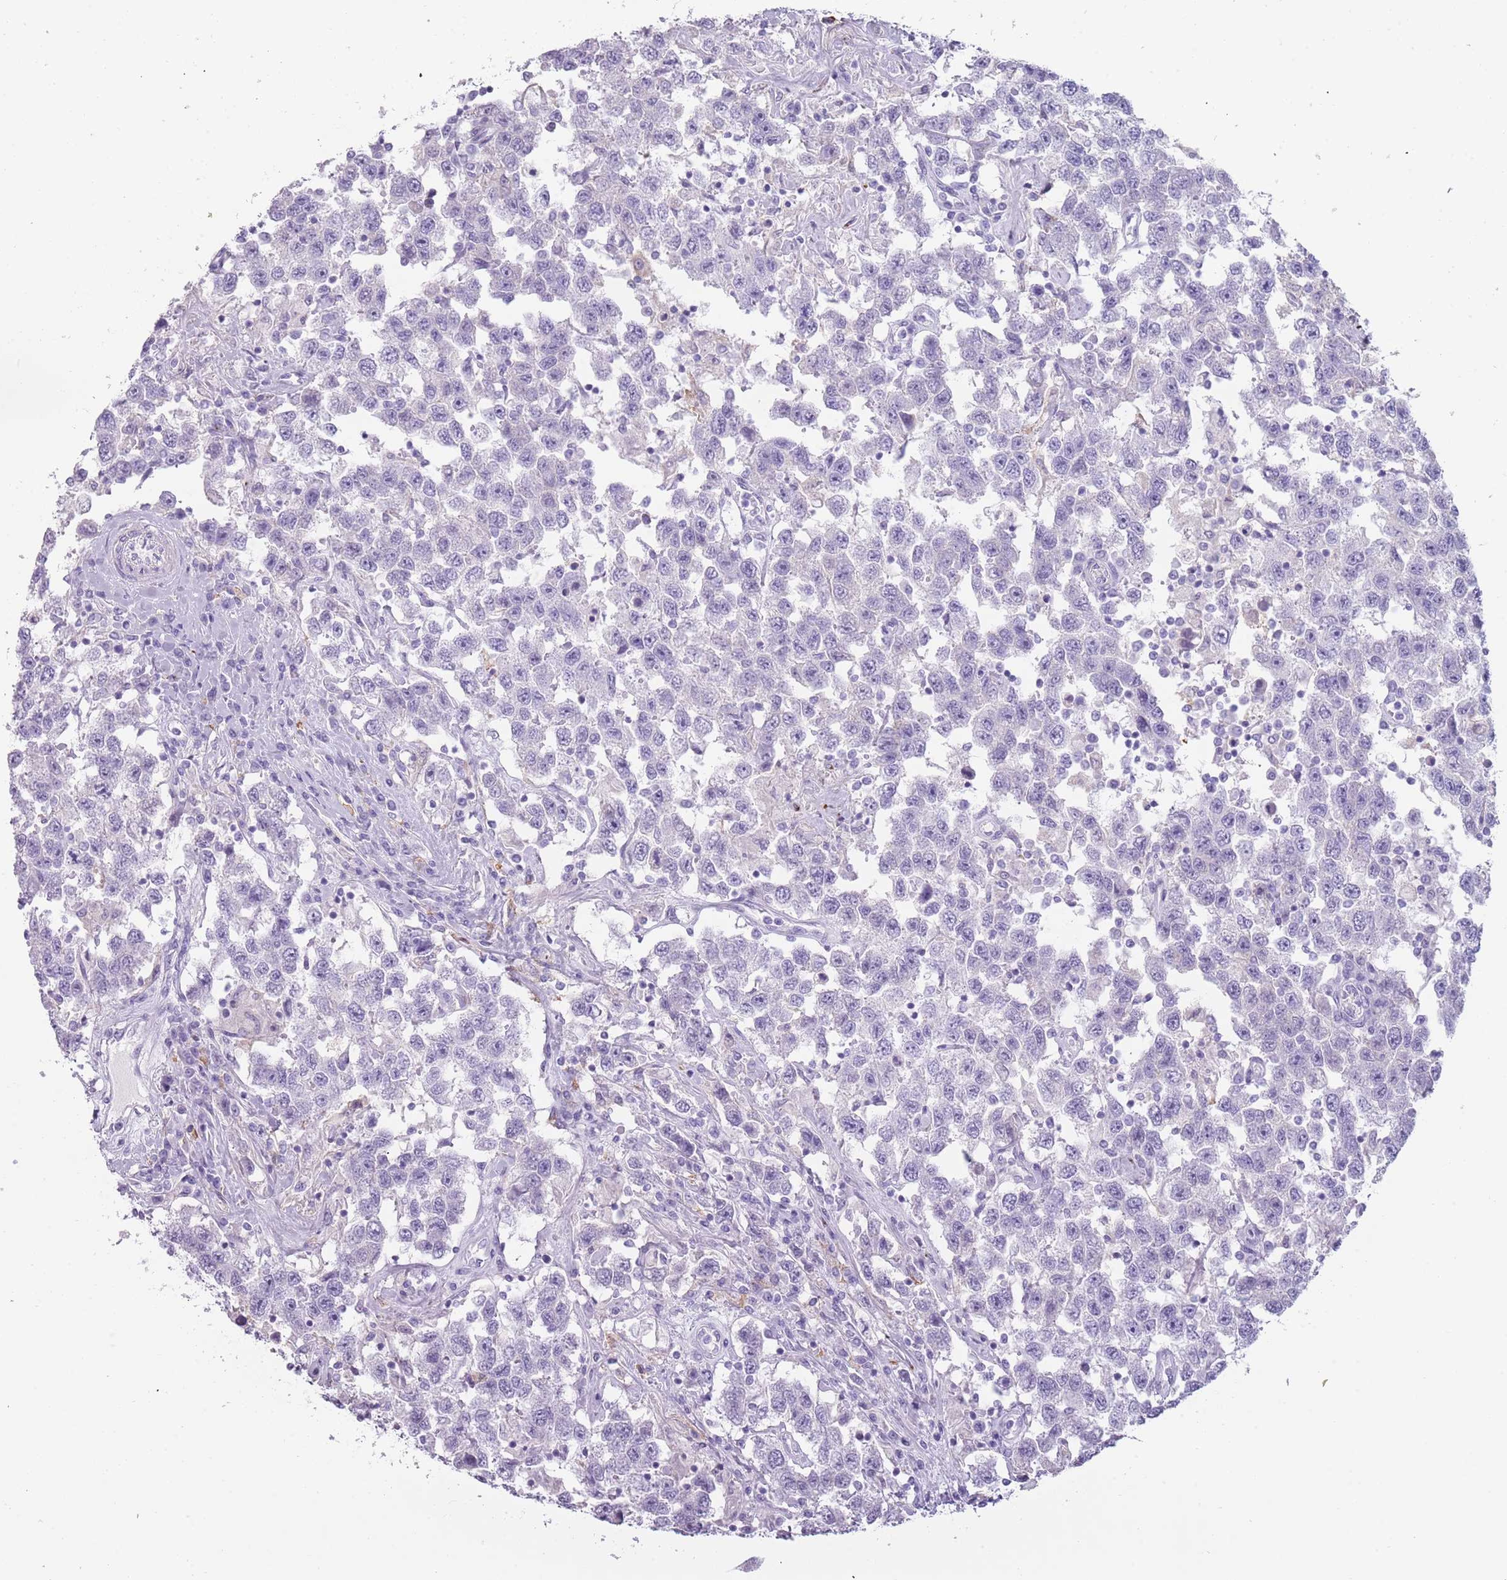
{"staining": {"intensity": "negative", "quantity": "none", "location": "none"}, "tissue": "testis cancer", "cell_type": "Tumor cells", "image_type": "cancer", "snomed": [{"axis": "morphology", "description": "Seminoma, NOS"}, {"axis": "topography", "description": "Testis"}], "caption": "High magnification brightfield microscopy of testis cancer stained with DAB (brown) and counterstained with hematoxylin (blue): tumor cells show no significant positivity.", "gene": "COLEC12", "patient": {"sex": "male", "age": 41}}